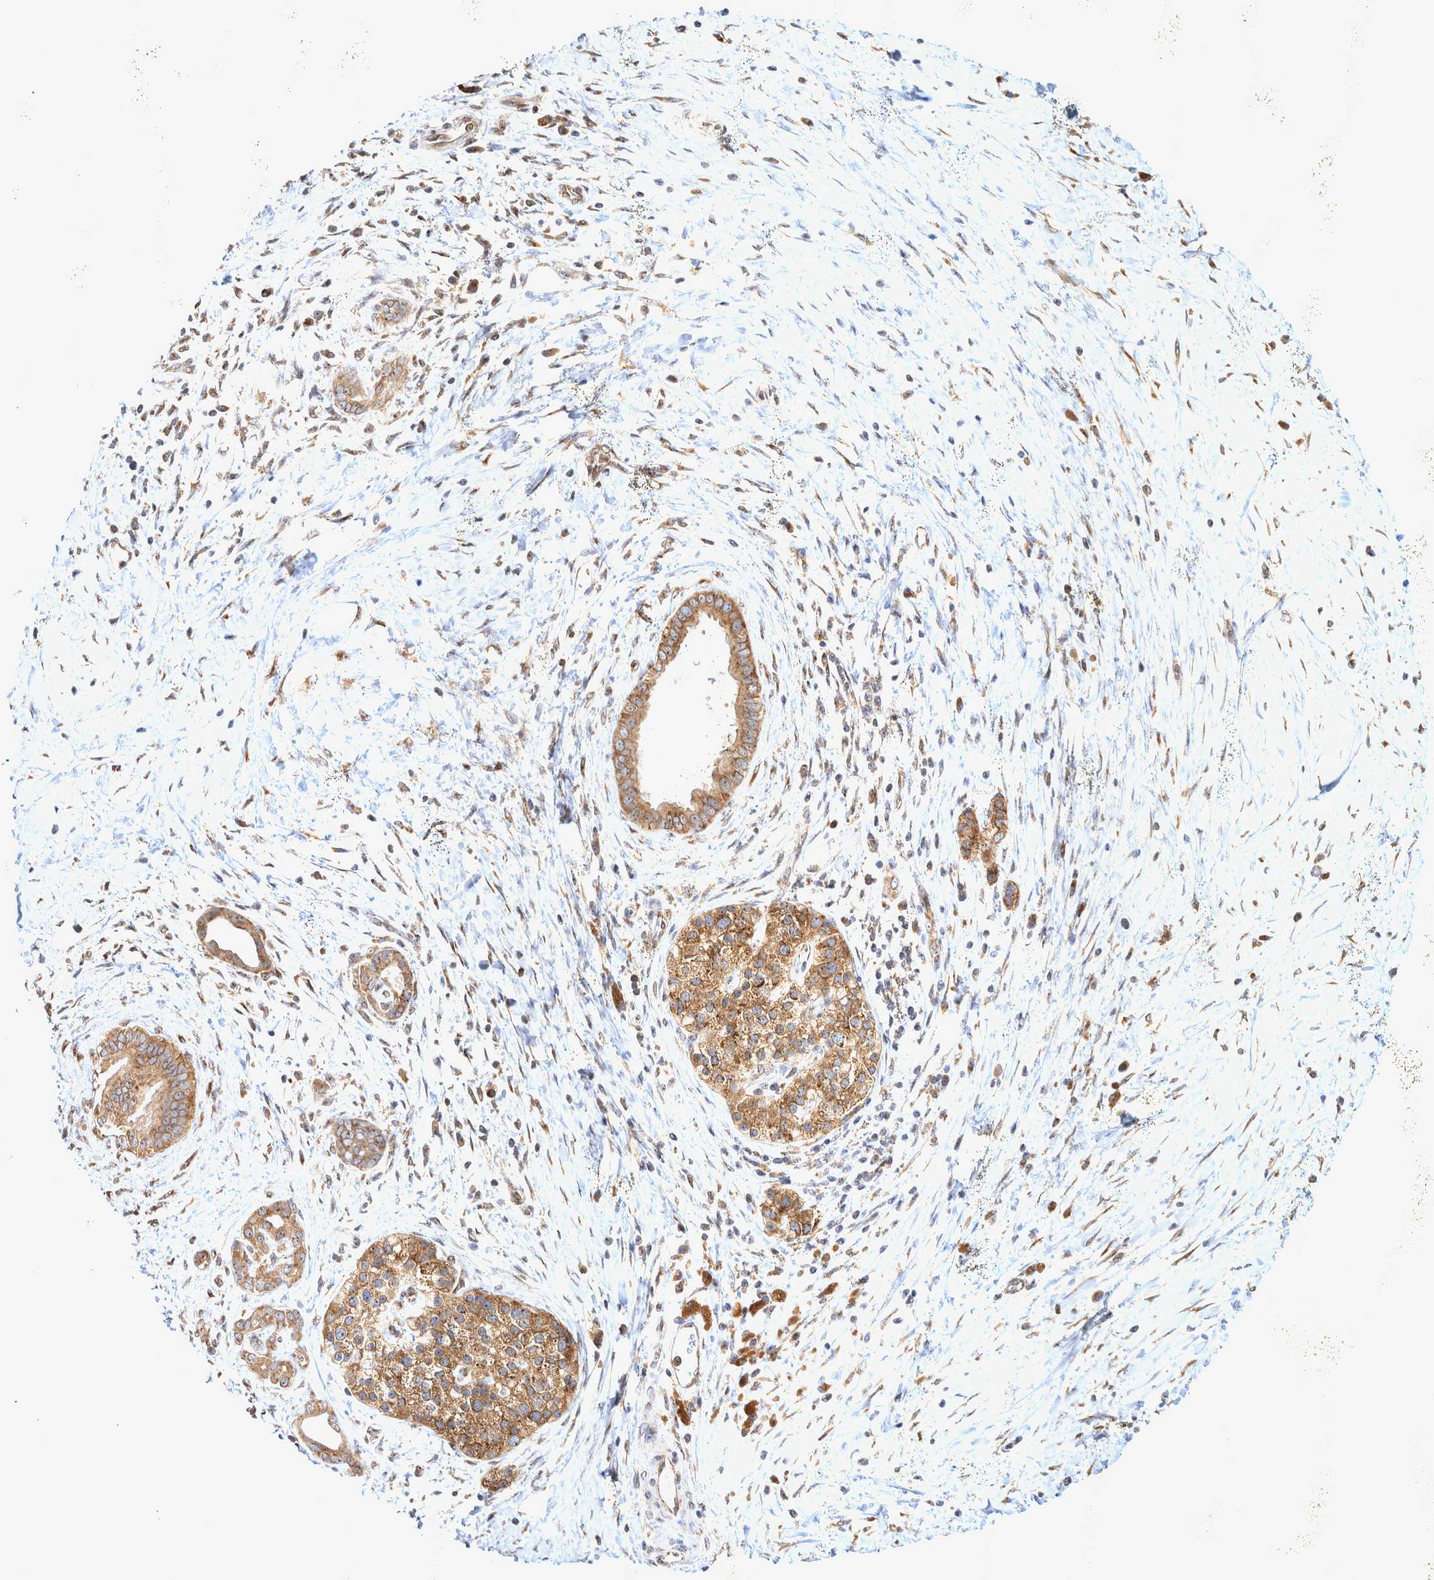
{"staining": {"intensity": "moderate", "quantity": ">75%", "location": "cytoplasmic/membranous"}, "tissue": "pancreatic cancer", "cell_type": "Tumor cells", "image_type": "cancer", "snomed": [{"axis": "morphology", "description": "Adenocarcinoma, NOS"}, {"axis": "topography", "description": "Pancreas"}], "caption": "An image of pancreatic cancer (adenocarcinoma) stained for a protein exhibits moderate cytoplasmic/membranous brown staining in tumor cells.", "gene": "ATXN2", "patient": {"sex": "male", "age": 58}}